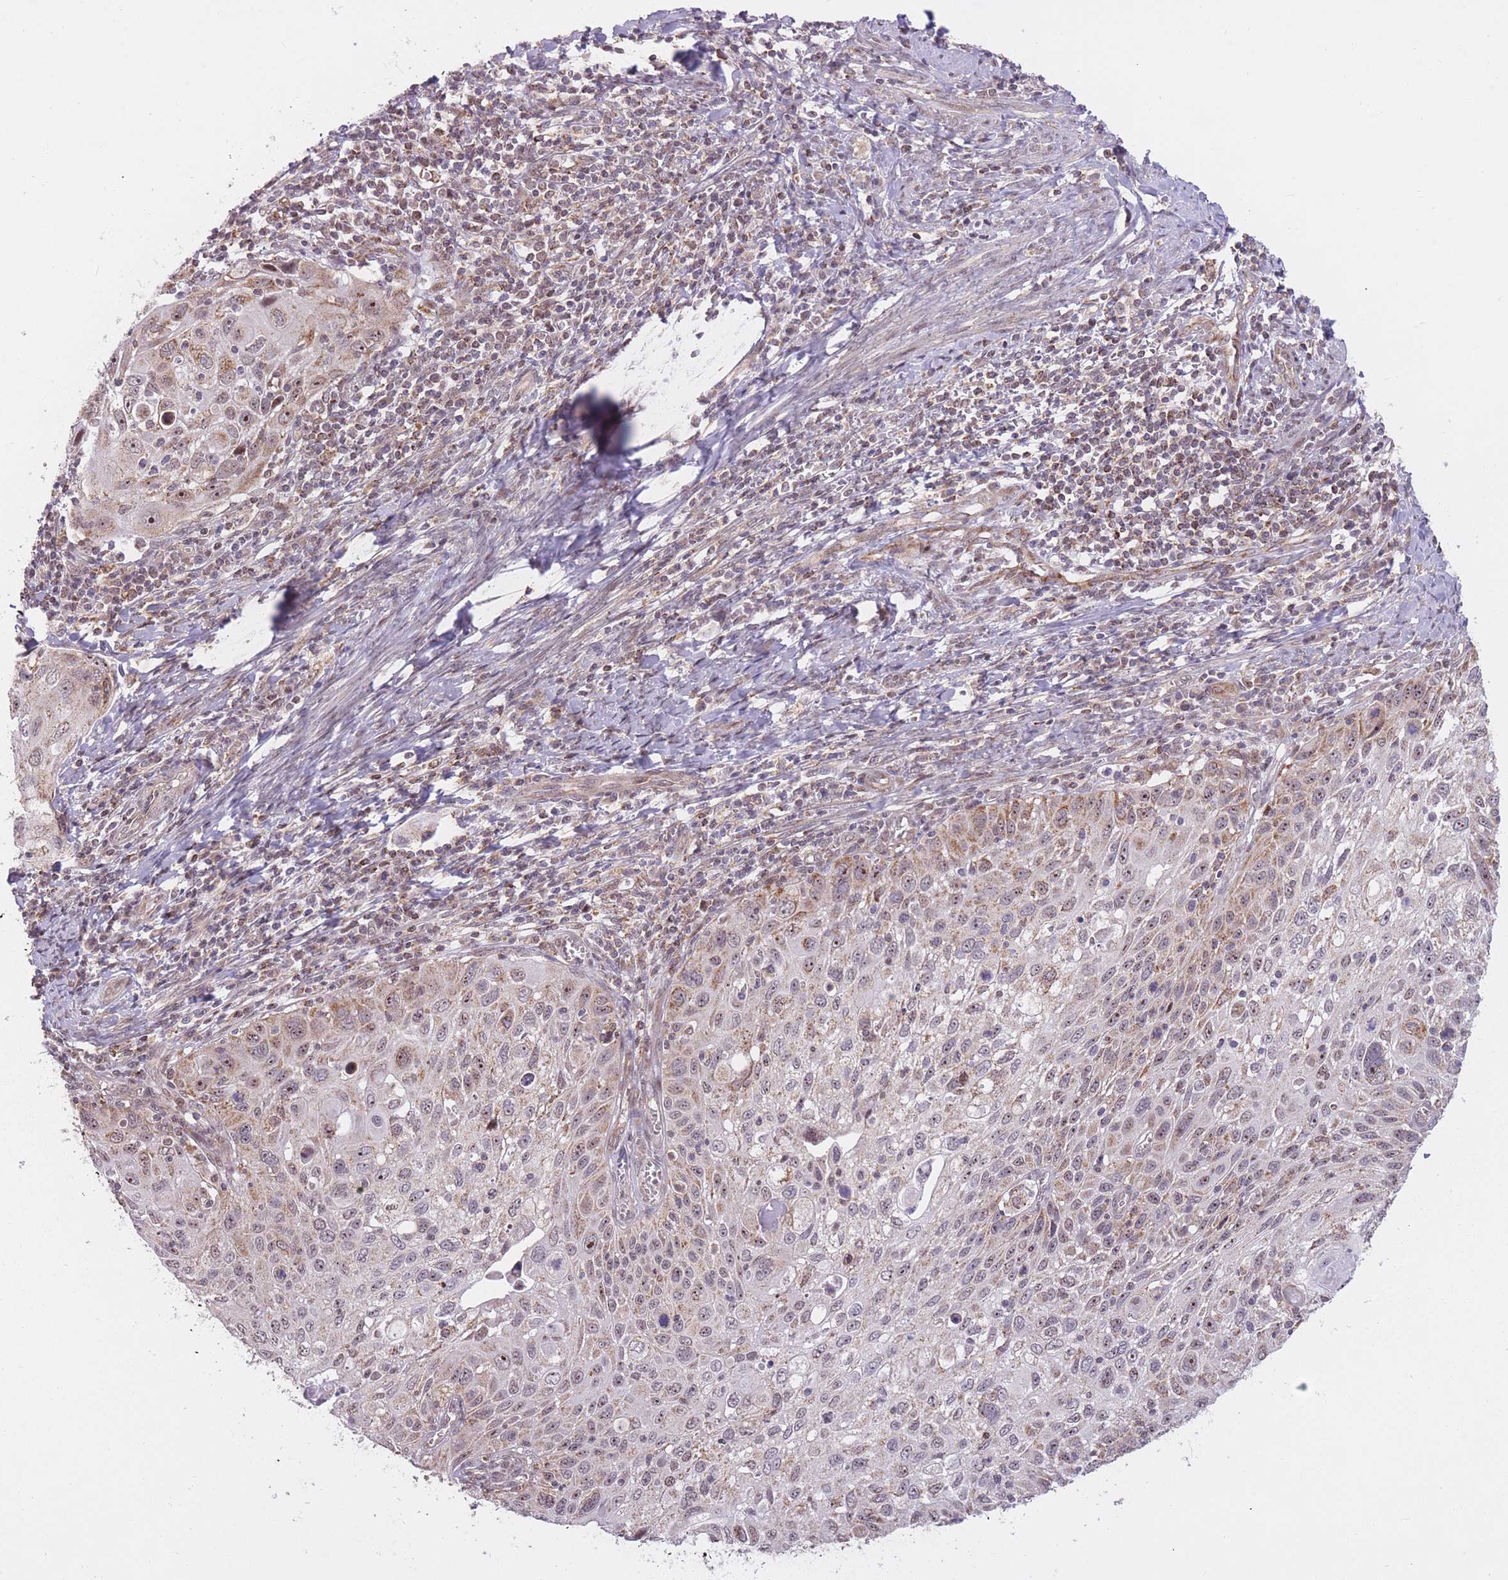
{"staining": {"intensity": "moderate", "quantity": ">75%", "location": "nuclear"}, "tissue": "cervical cancer", "cell_type": "Tumor cells", "image_type": "cancer", "snomed": [{"axis": "morphology", "description": "Squamous cell carcinoma, NOS"}, {"axis": "topography", "description": "Cervix"}], "caption": "This is an image of immunohistochemistry staining of cervical cancer, which shows moderate positivity in the nuclear of tumor cells.", "gene": "DPYSL4", "patient": {"sex": "female", "age": 70}}